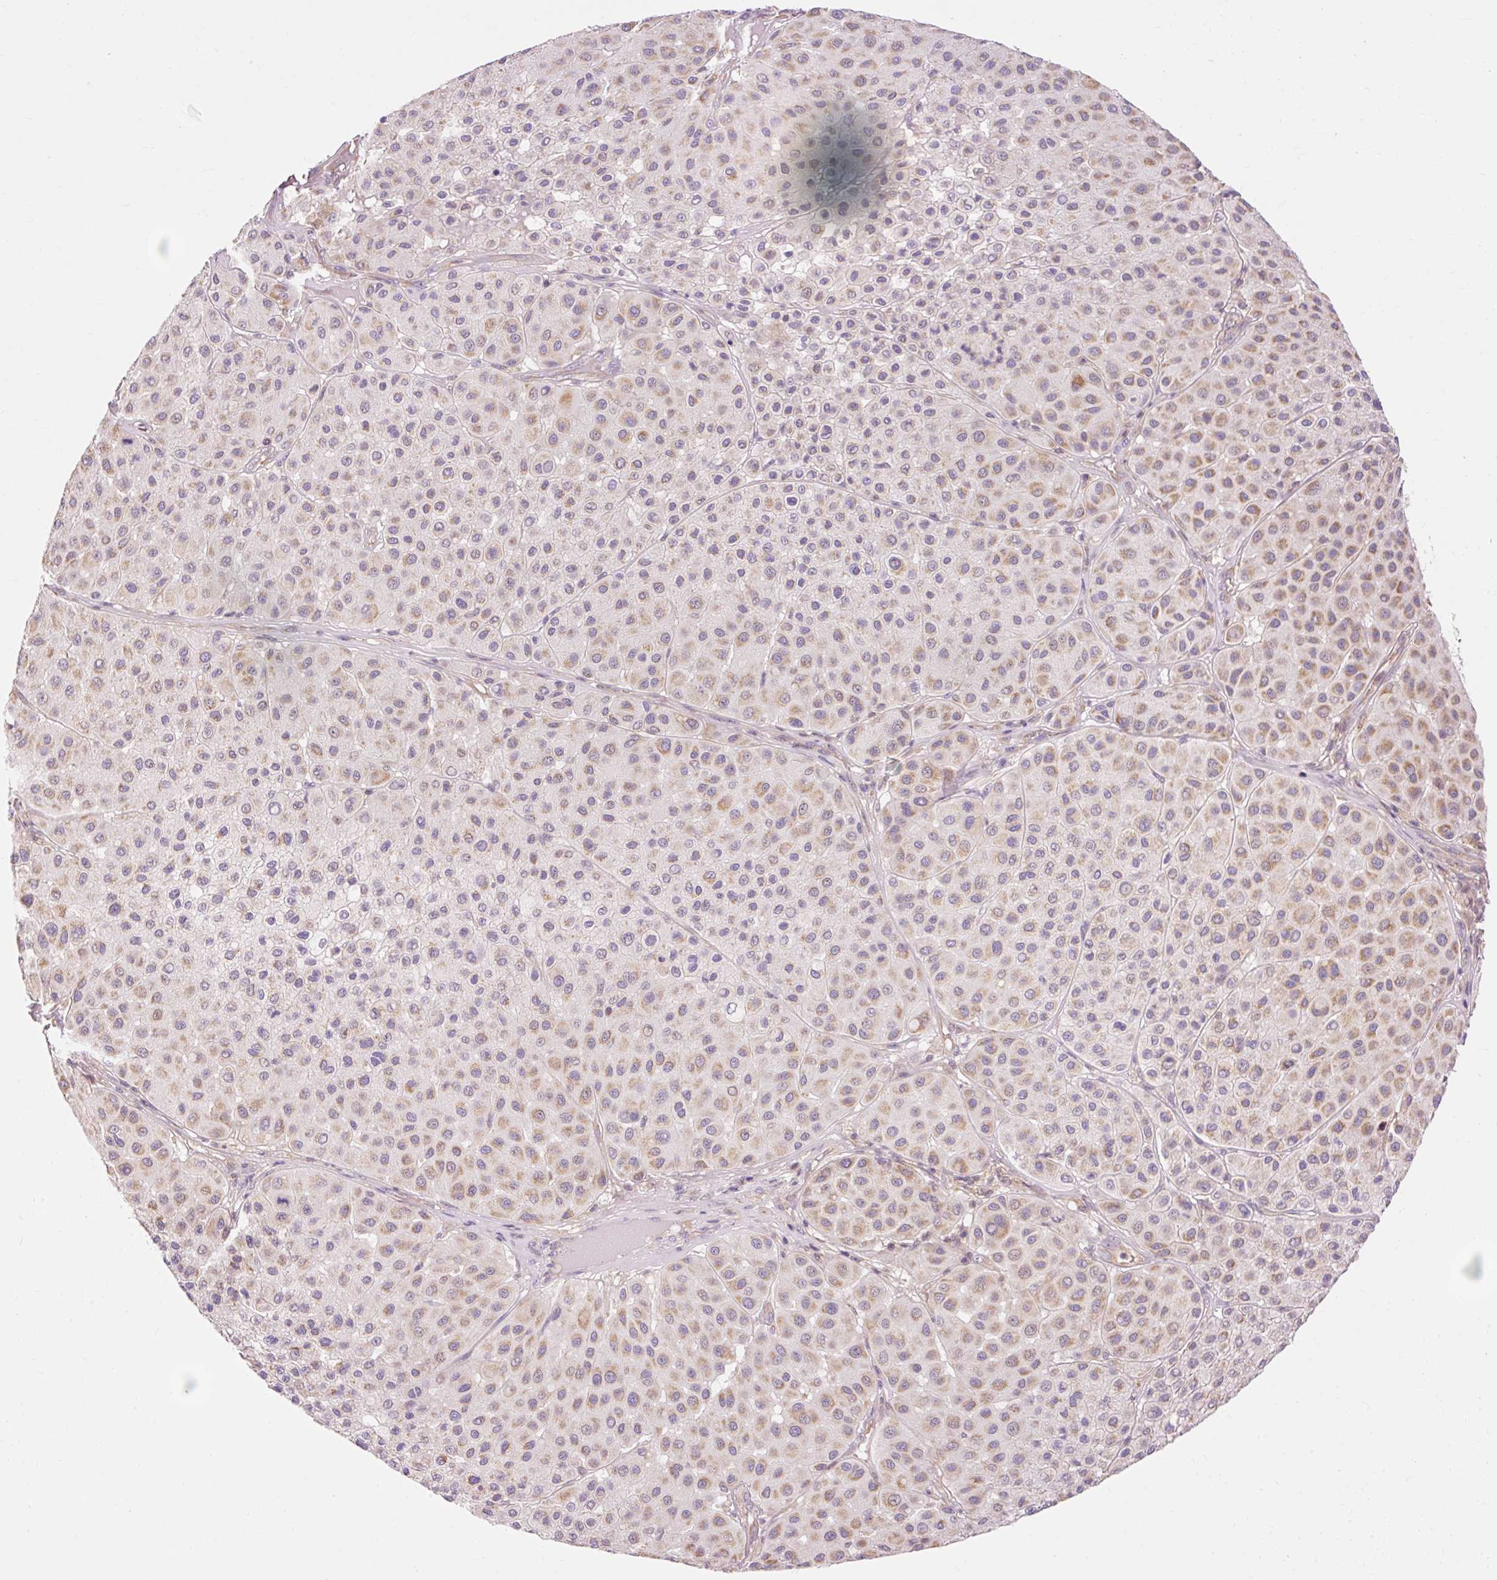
{"staining": {"intensity": "weak", "quantity": "25%-75%", "location": "cytoplasmic/membranous"}, "tissue": "melanoma", "cell_type": "Tumor cells", "image_type": "cancer", "snomed": [{"axis": "morphology", "description": "Malignant melanoma, Metastatic site"}, {"axis": "topography", "description": "Smooth muscle"}], "caption": "A brown stain shows weak cytoplasmic/membranous positivity of a protein in human malignant melanoma (metastatic site) tumor cells.", "gene": "IMMT", "patient": {"sex": "male", "age": 41}}